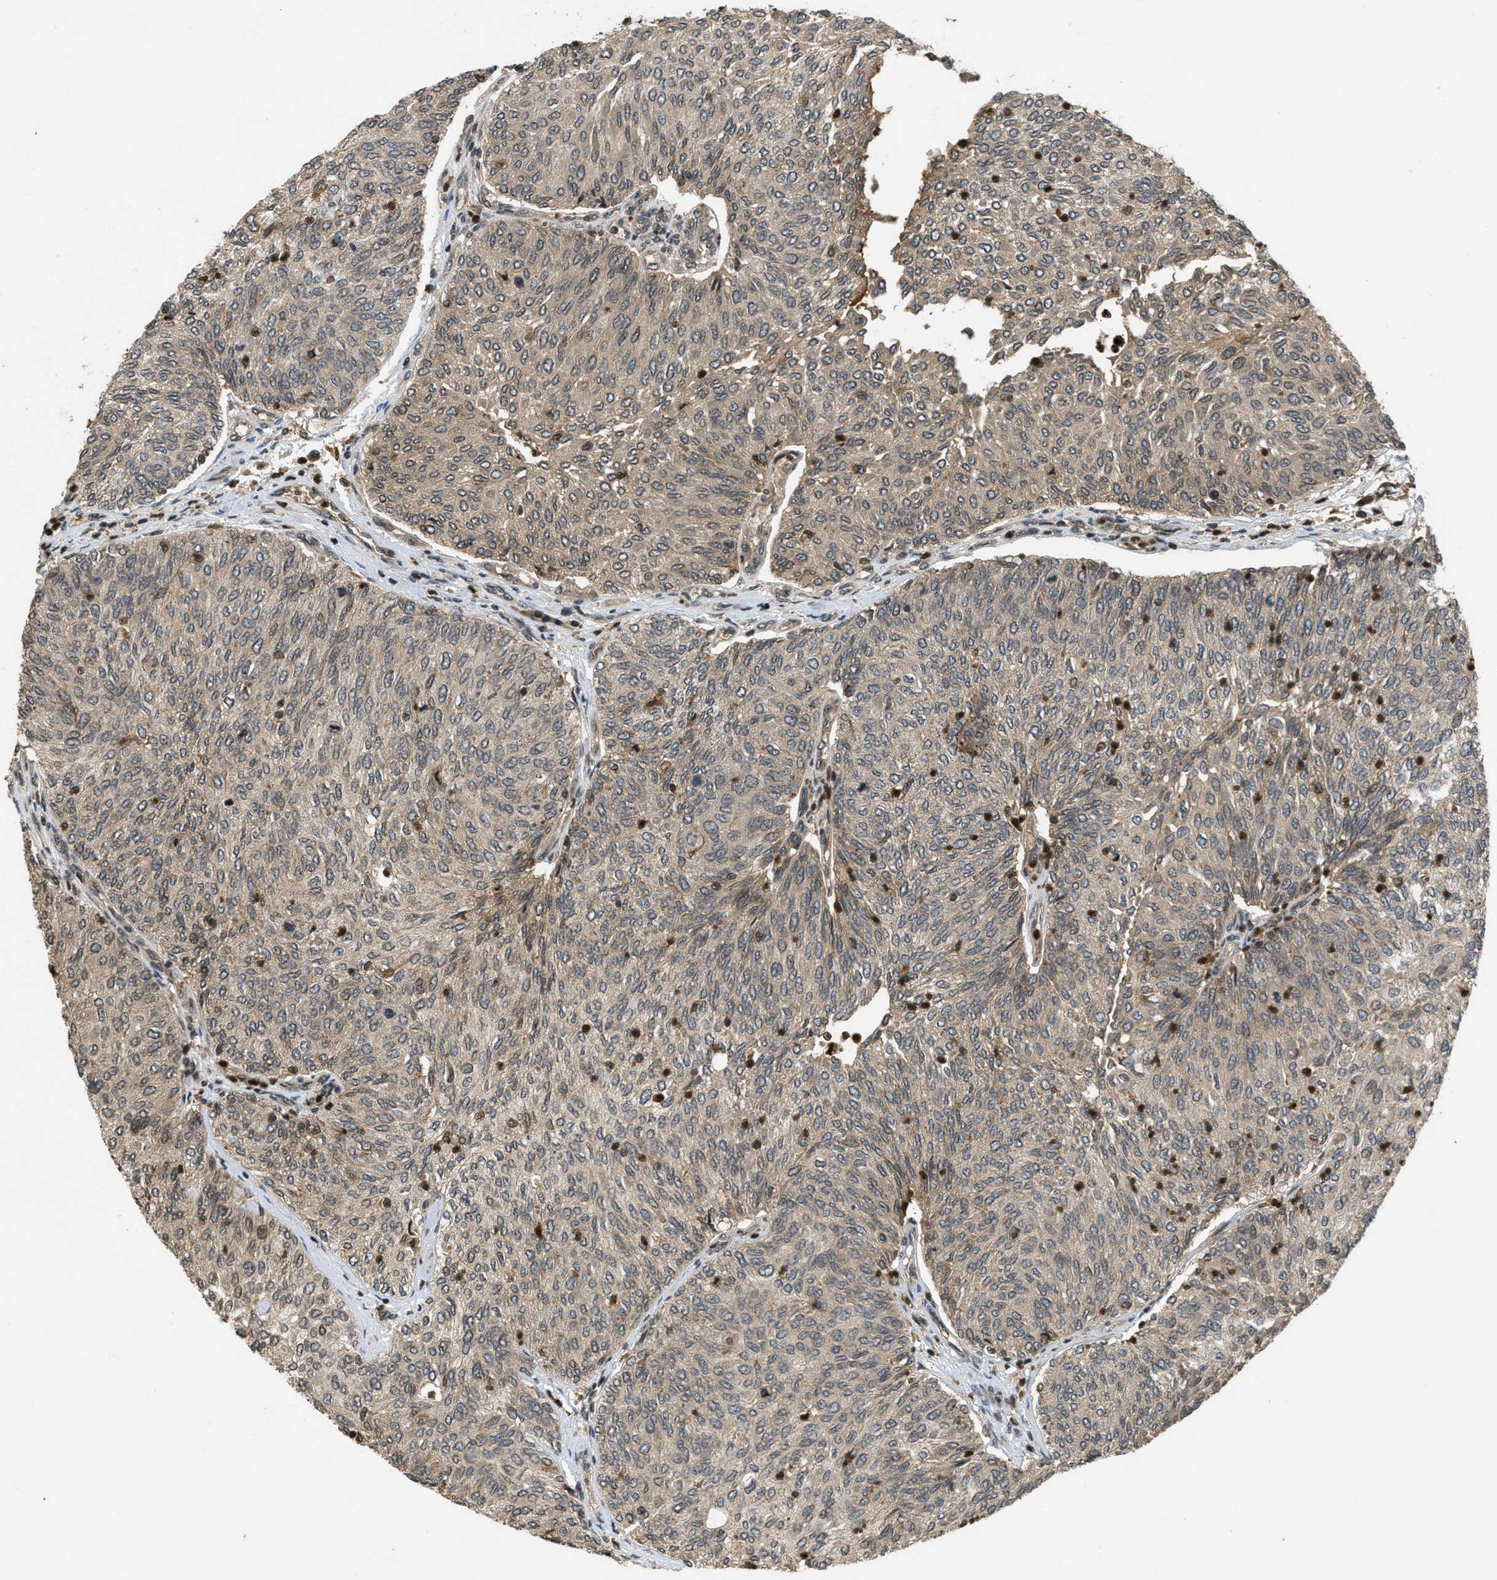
{"staining": {"intensity": "moderate", "quantity": ">75%", "location": "cytoplasmic/membranous"}, "tissue": "urothelial cancer", "cell_type": "Tumor cells", "image_type": "cancer", "snomed": [{"axis": "morphology", "description": "Urothelial carcinoma, Low grade"}, {"axis": "topography", "description": "Urinary bladder"}], "caption": "Immunohistochemistry (IHC) of urothelial cancer reveals medium levels of moderate cytoplasmic/membranous positivity in about >75% of tumor cells.", "gene": "ATG7", "patient": {"sex": "female", "age": 79}}